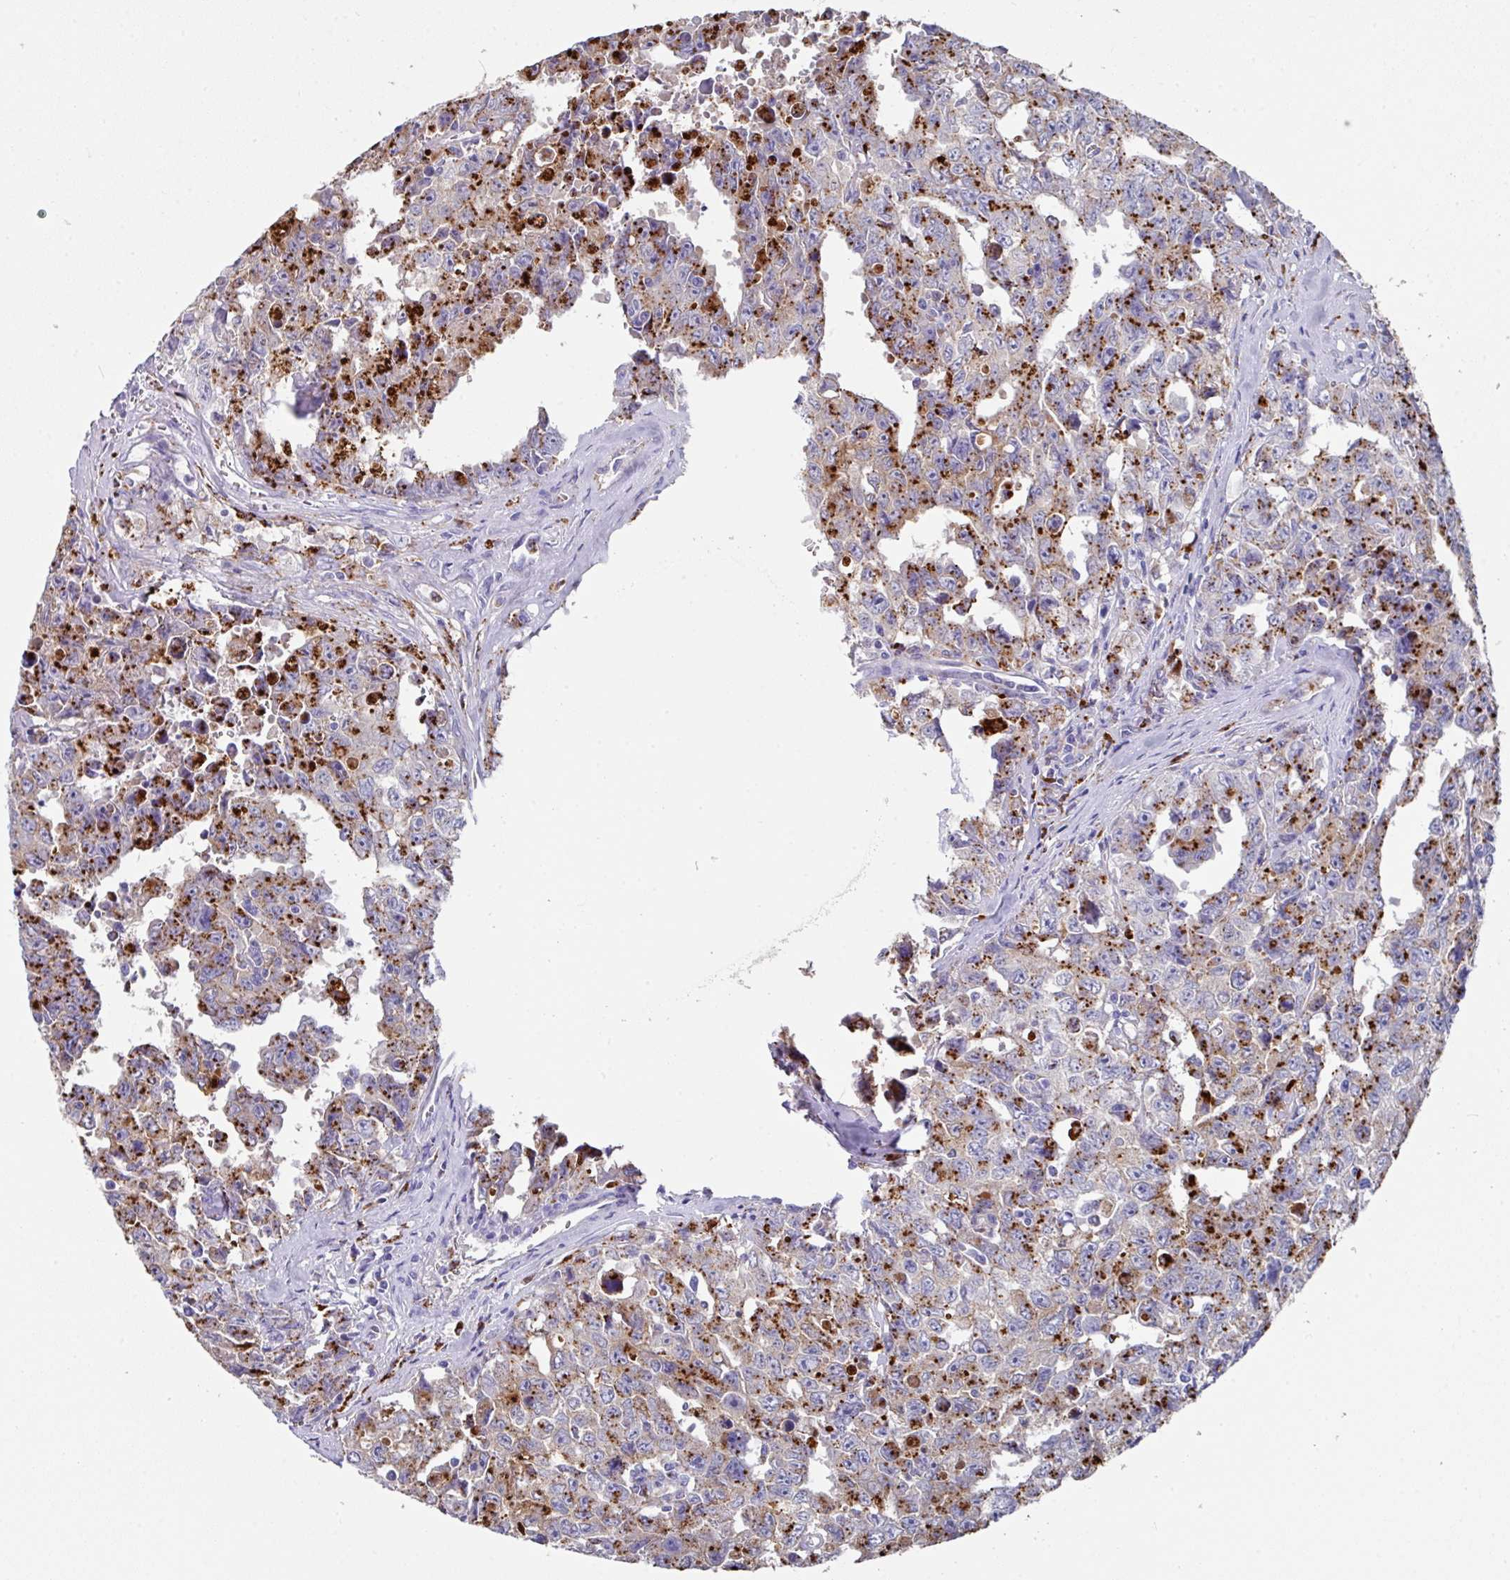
{"staining": {"intensity": "strong", "quantity": "25%-75%", "location": "cytoplasmic/membranous"}, "tissue": "testis cancer", "cell_type": "Tumor cells", "image_type": "cancer", "snomed": [{"axis": "morphology", "description": "Carcinoma, Embryonal, NOS"}, {"axis": "topography", "description": "Testis"}], "caption": "The micrograph exhibits staining of testis embryonal carcinoma, revealing strong cytoplasmic/membranous protein staining (brown color) within tumor cells.", "gene": "CPVL", "patient": {"sex": "male", "age": 24}}